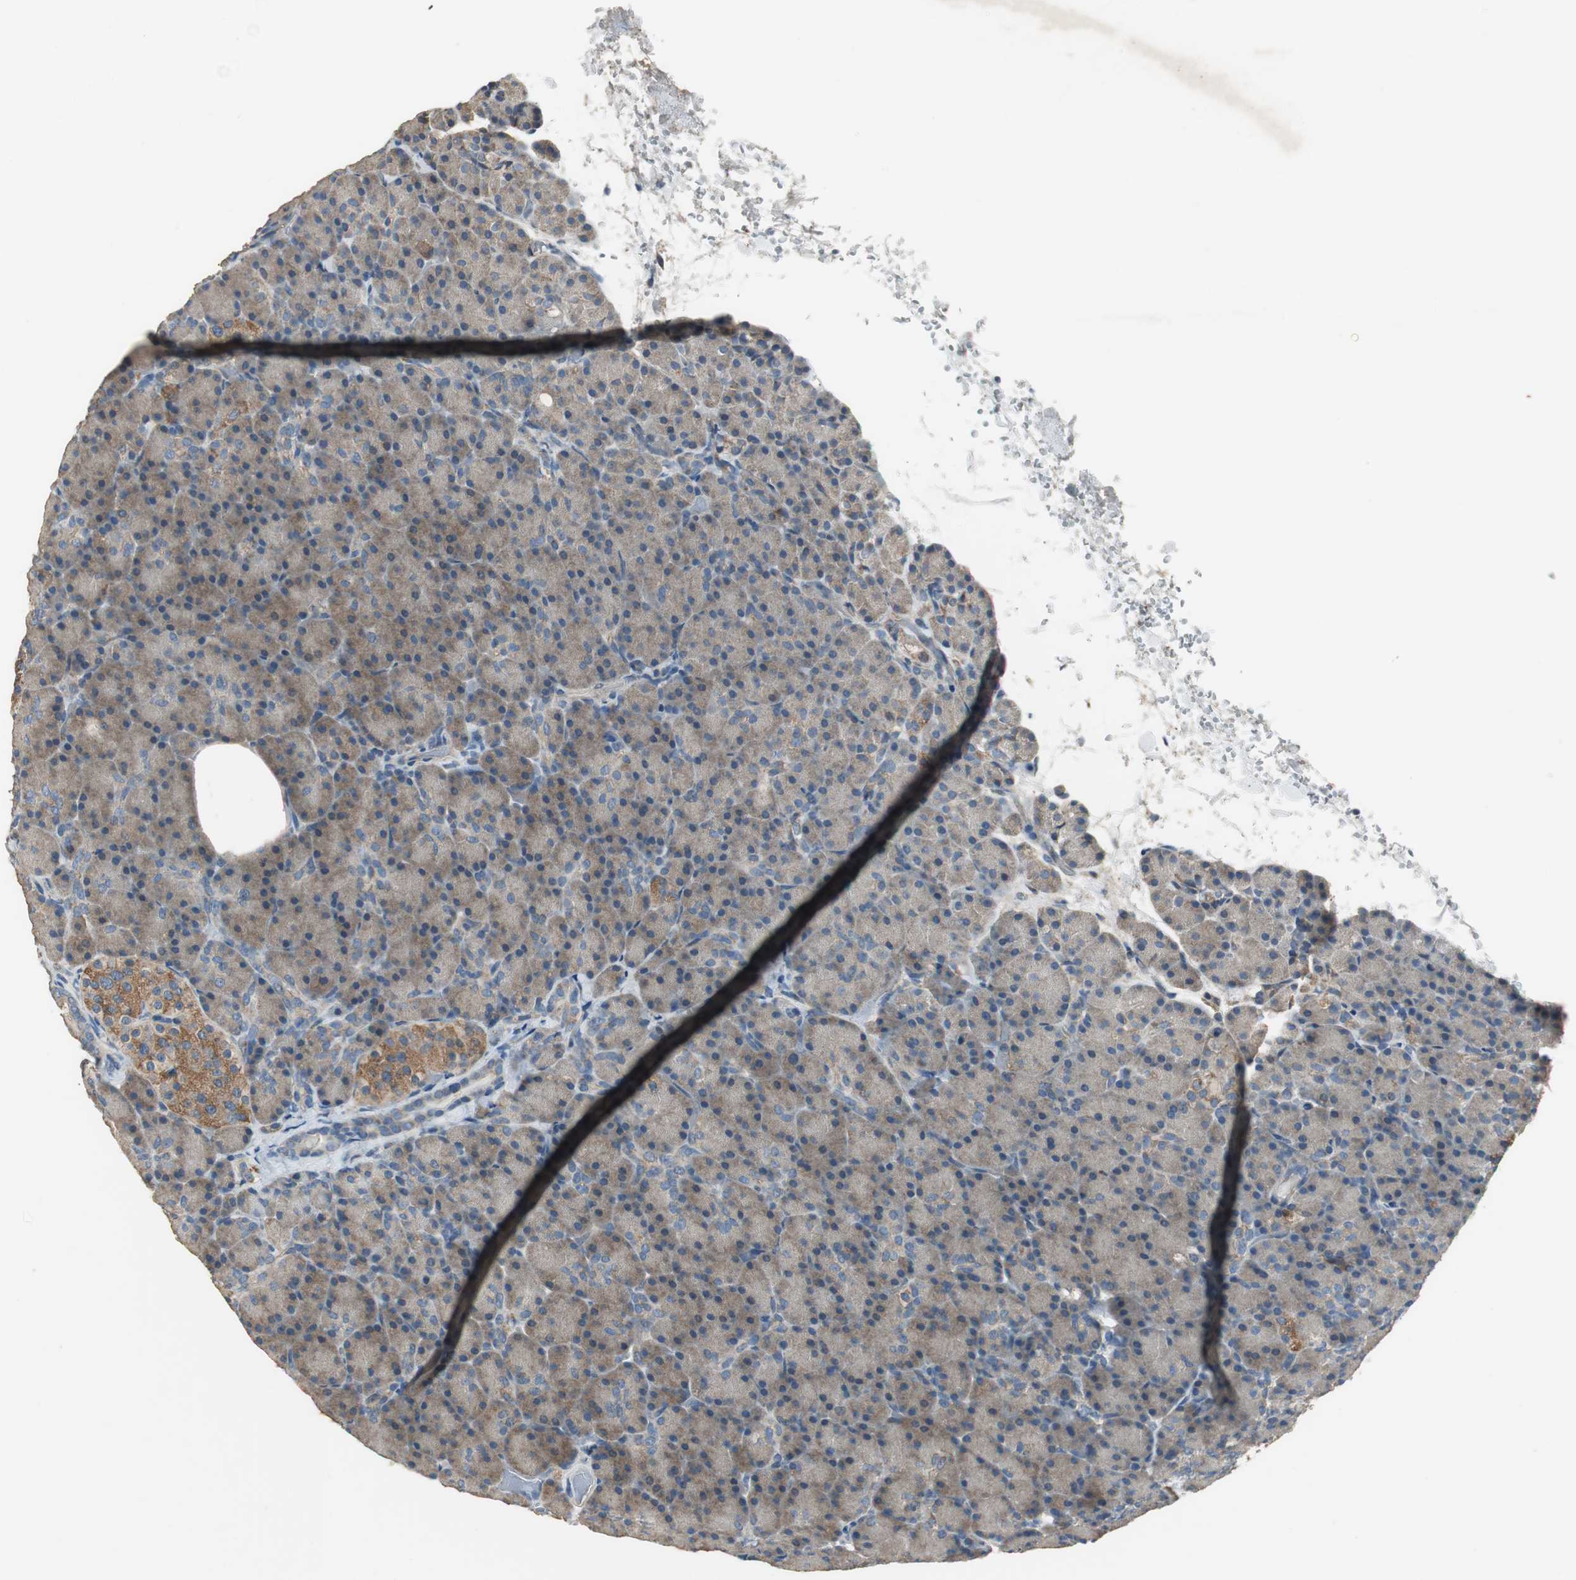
{"staining": {"intensity": "weak", "quantity": ">75%", "location": "cytoplasmic/membranous"}, "tissue": "pancreas", "cell_type": "Exocrine glandular cells", "image_type": "normal", "snomed": [{"axis": "morphology", "description": "Normal tissue, NOS"}, {"axis": "topography", "description": "Pancreas"}], "caption": "IHC micrograph of normal pancreas: human pancreas stained using IHC reveals low levels of weak protein expression localized specifically in the cytoplasmic/membranous of exocrine glandular cells, appearing as a cytoplasmic/membranous brown color.", "gene": "MSTO1", "patient": {"sex": "female", "age": 43}}